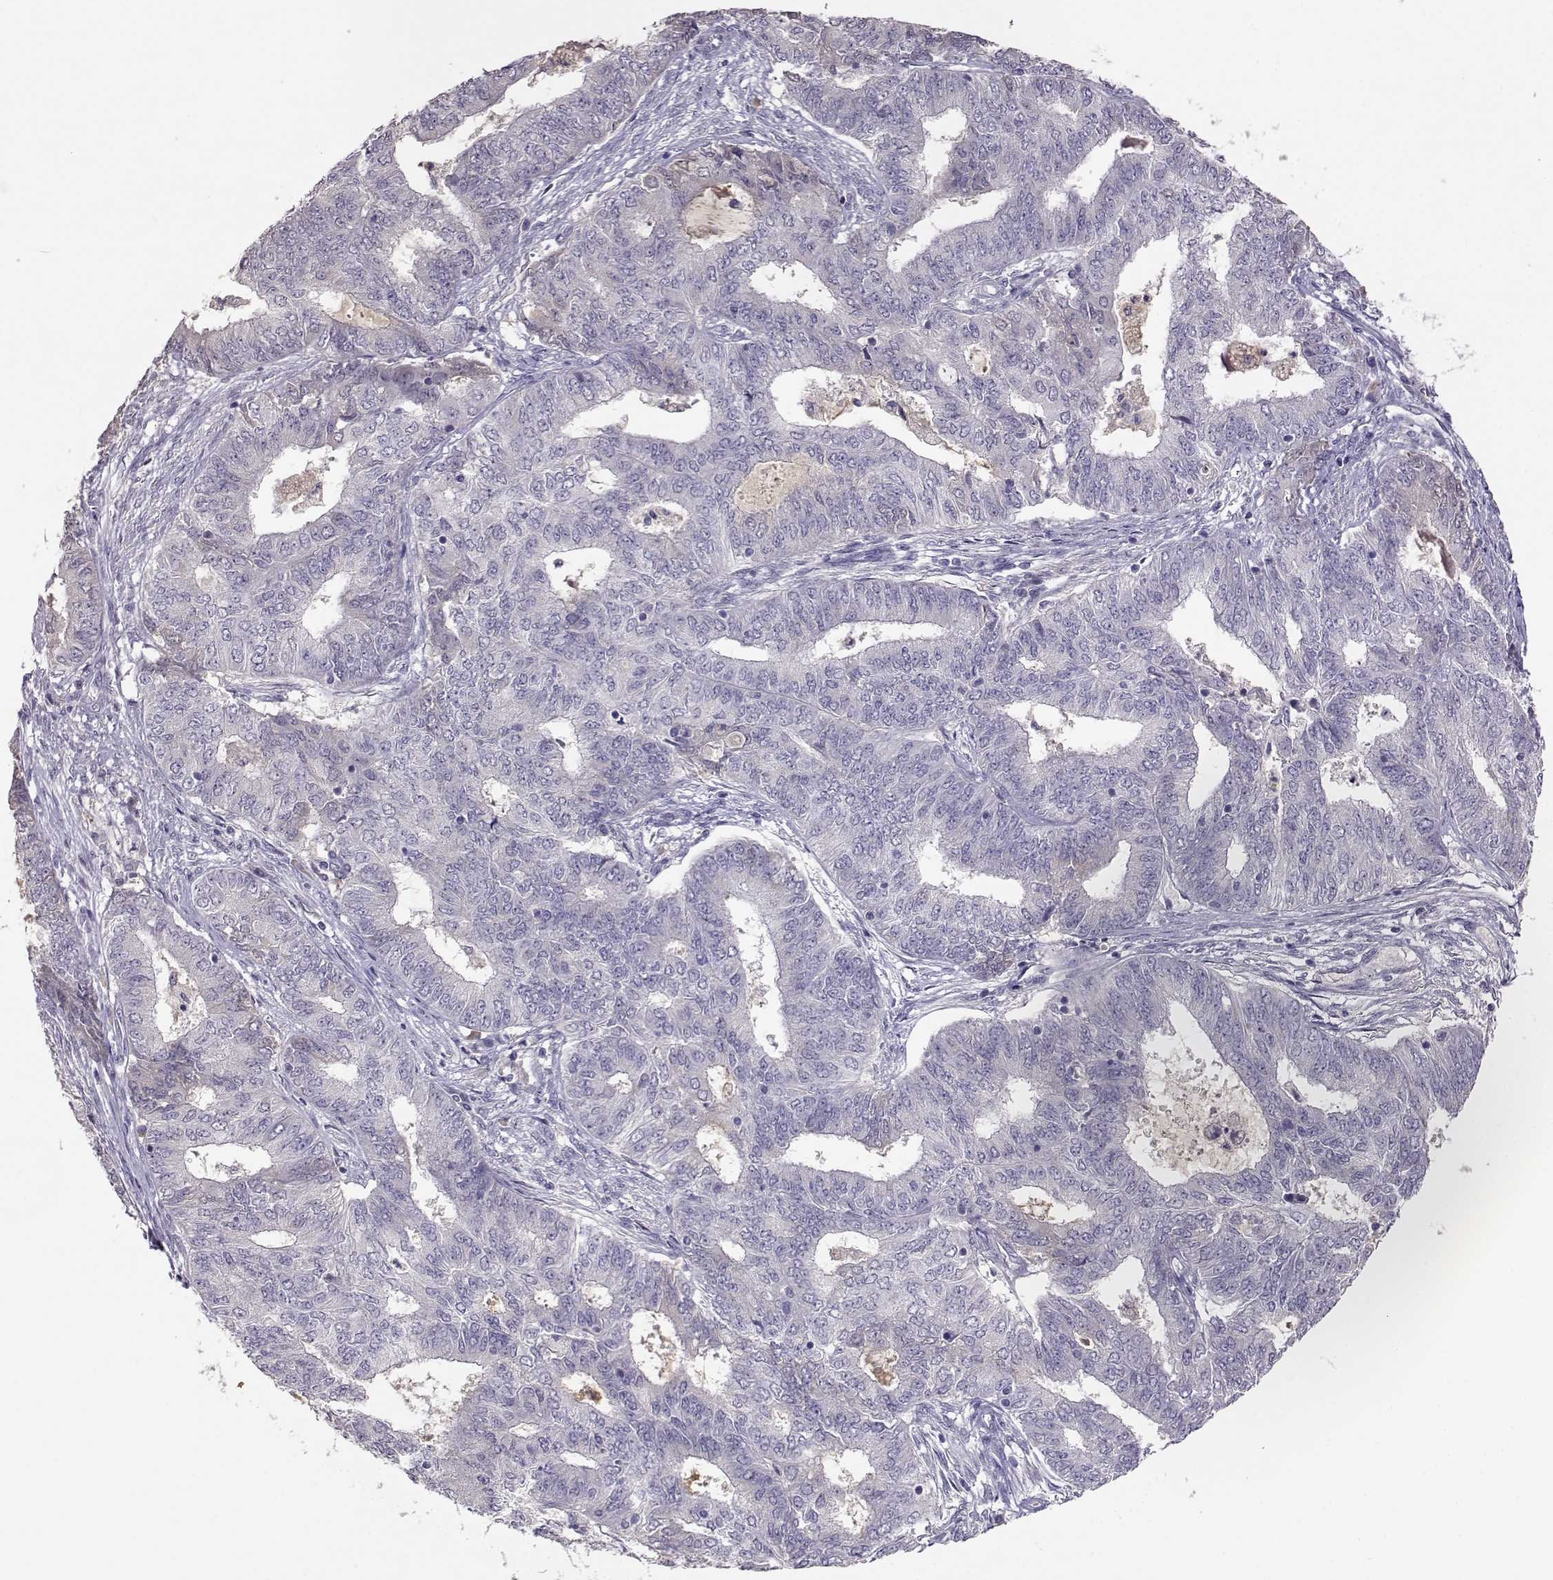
{"staining": {"intensity": "negative", "quantity": "none", "location": "none"}, "tissue": "endometrial cancer", "cell_type": "Tumor cells", "image_type": "cancer", "snomed": [{"axis": "morphology", "description": "Adenocarcinoma, NOS"}, {"axis": "topography", "description": "Endometrium"}], "caption": "Tumor cells are negative for protein expression in human endometrial cancer (adenocarcinoma).", "gene": "TACR1", "patient": {"sex": "female", "age": 62}}